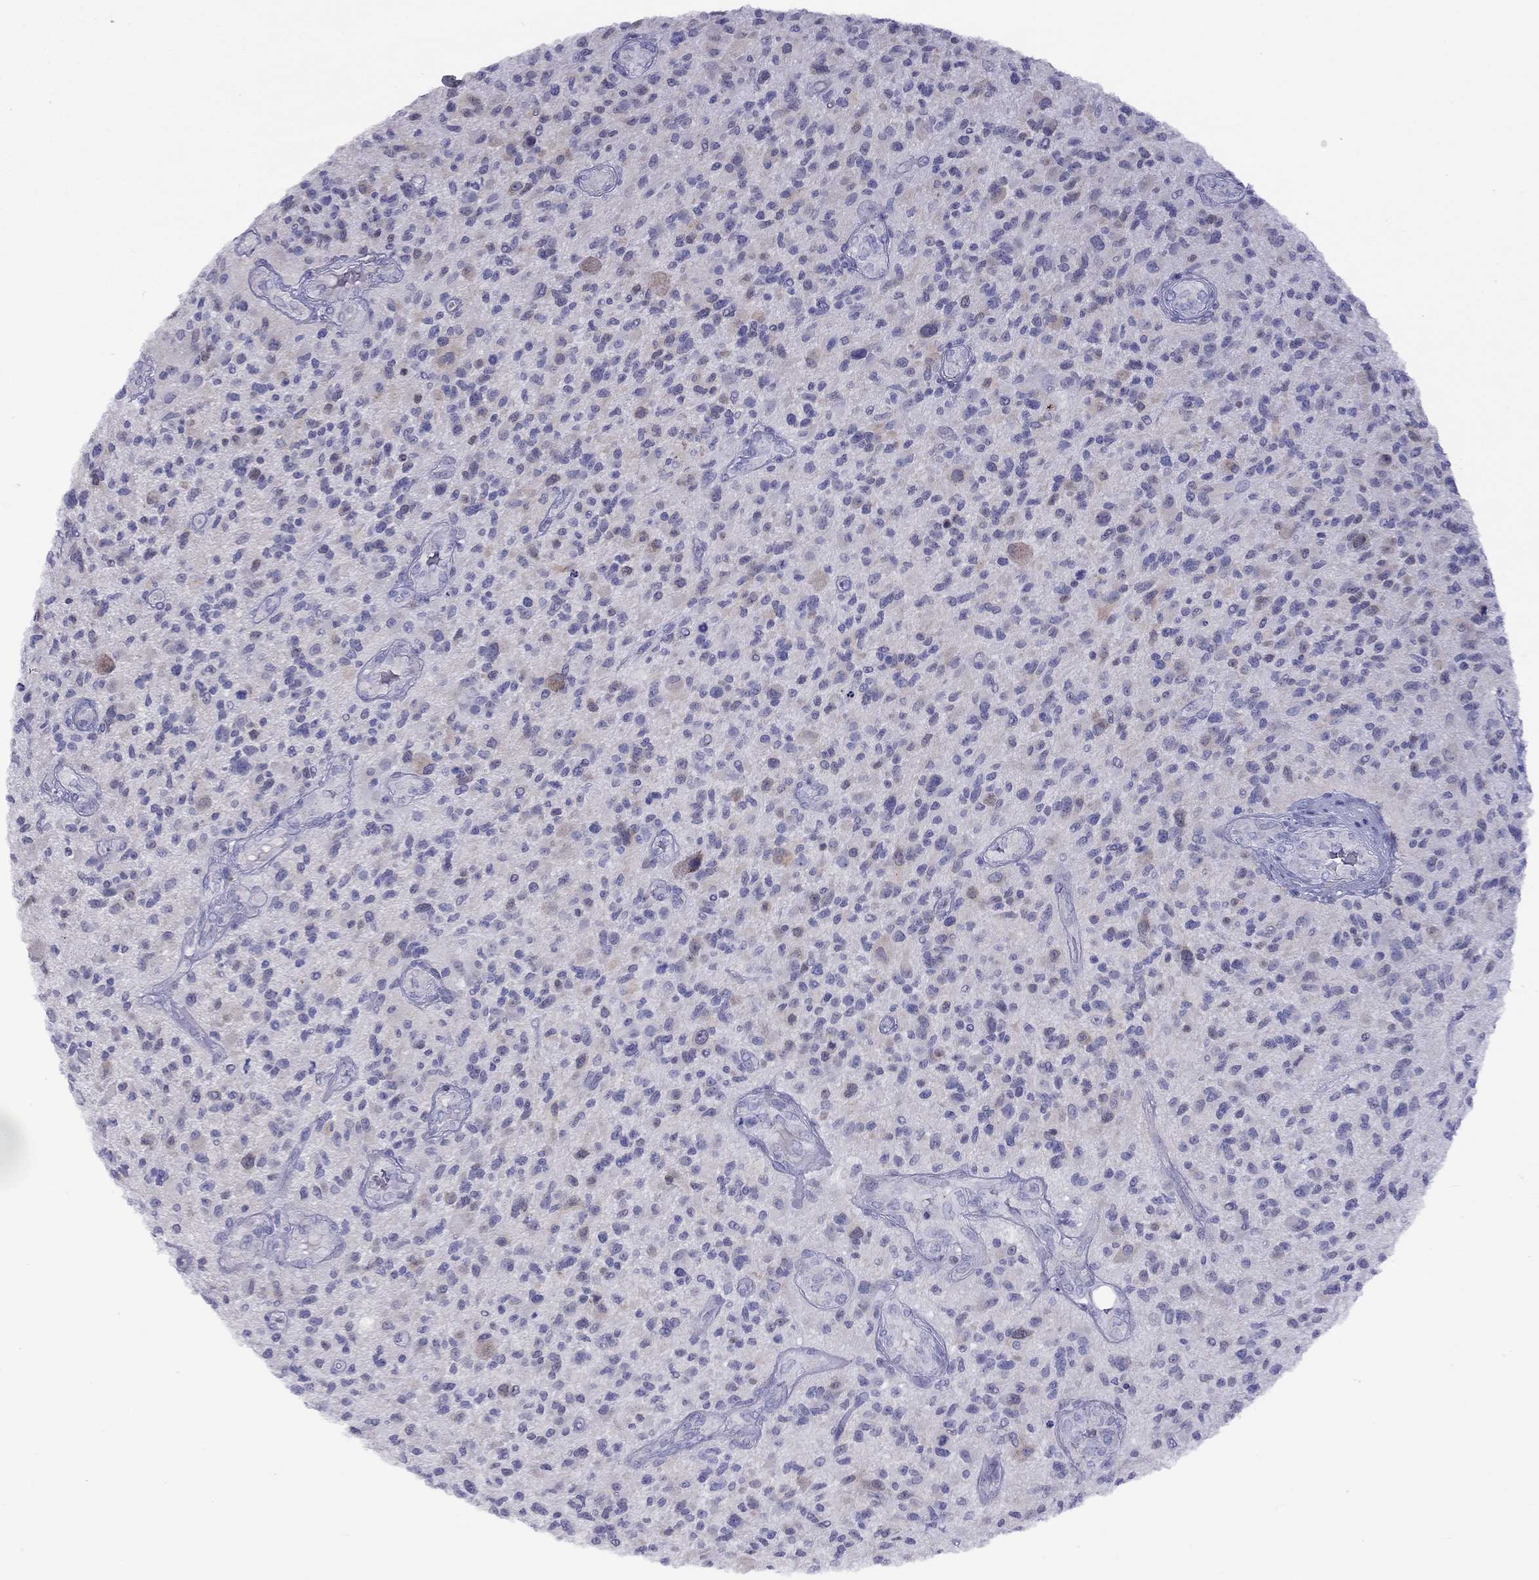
{"staining": {"intensity": "negative", "quantity": "none", "location": "none"}, "tissue": "glioma", "cell_type": "Tumor cells", "image_type": "cancer", "snomed": [{"axis": "morphology", "description": "Glioma, malignant, High grade"}, {"axis": "topography", "description": "Brain"}], "caption": "IHC of human glioma displays no expression in tumor cells. The staining was performed using DAB (3,3'-diaminobenzidine) to visualize the protein expression in brown, while the nuclei were stained in blue with hematoxylin (Magnification: 20x).", "gene": "CPNE4", "patient": {"sex": "male", "age": 47}}